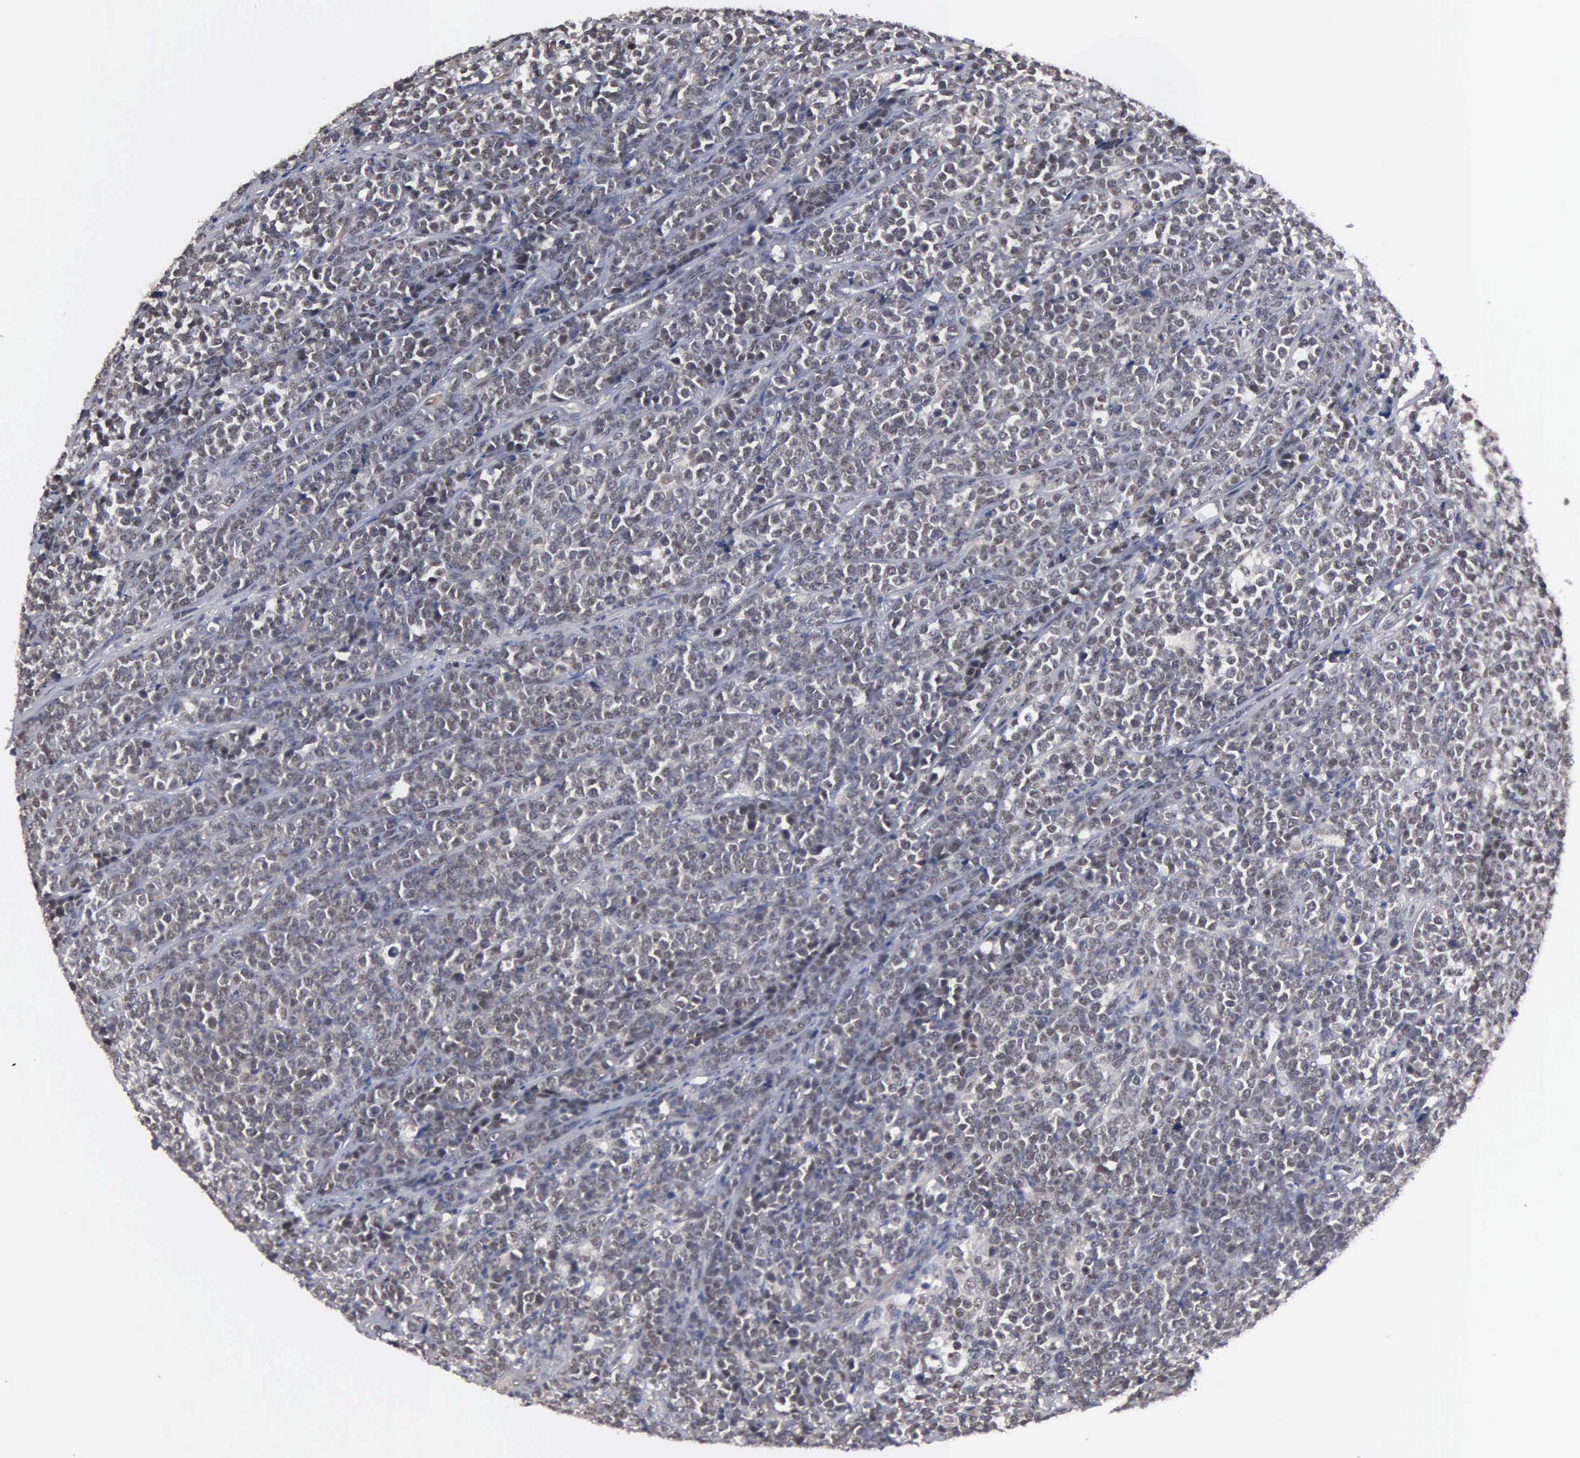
{"staining": {"intensity": "weak", "quantity": "<25%", "location": "nuclear"}, "tissue": "lymphoma", "cell_type": "Tumor cells", "image_type": "cancer", "snomed": [{"axis": "morphology", "description": "Malignant lymphoma, non-Hodgkin's type, High grade"}, {"axis": "topography", "description": "Small intestine"}, {"axis": "topography", "description": "Colon"}], "caption": "IHC of lymphoma exhibits no positivity in tumor cells. (DAB (3,3'-diaminobenzidine) immunohistochemistry (IHC) visualized using brightfield microscopy, high magnification).", "gene": "ZBTB33", "patient": {"sex": "male", "age": 8}}